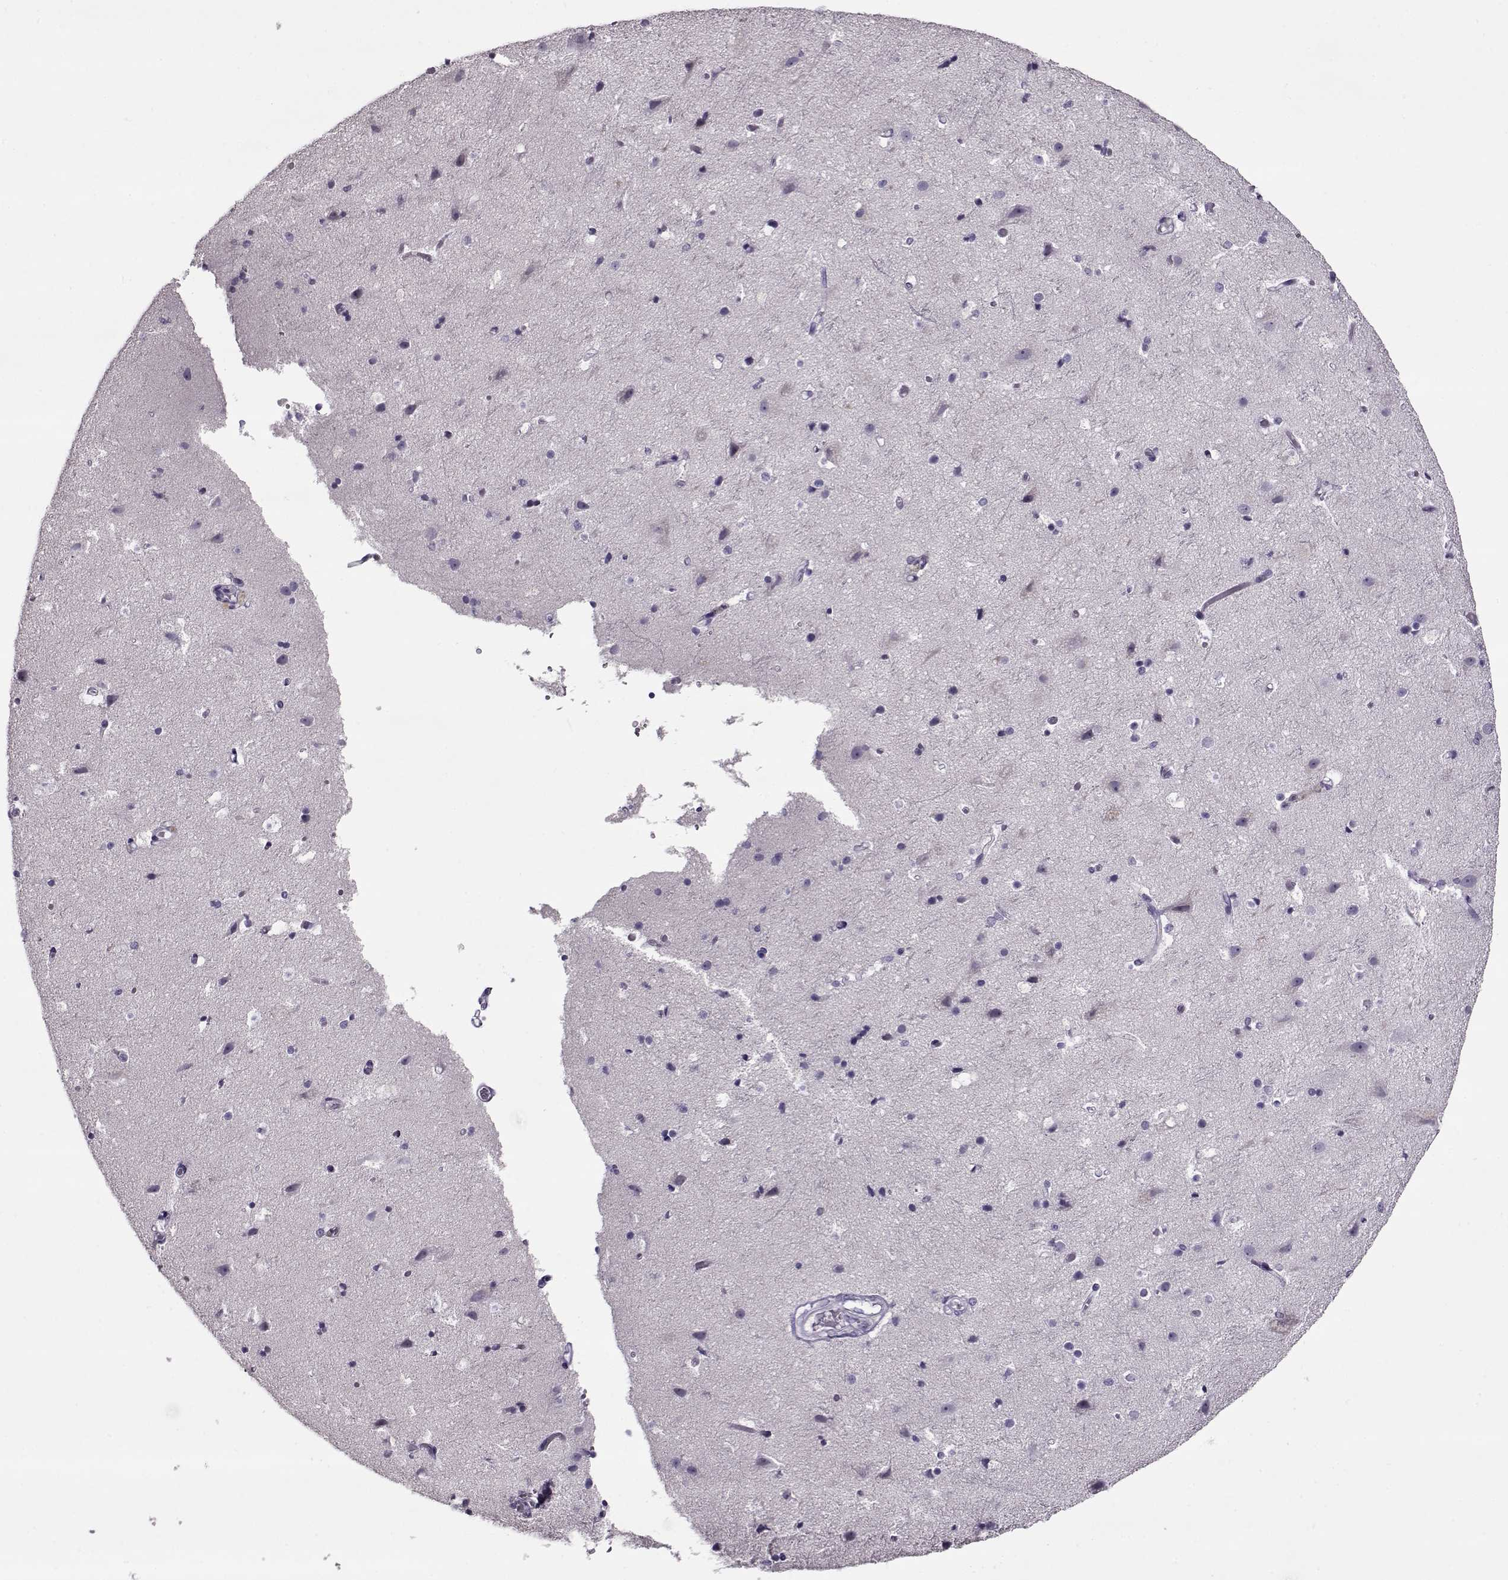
{"staining": {"intensity": "negative", "quantity": "none", "location": "none"}, "tissue": "cerebral cortex", "cell_type": "Endothelial cells", "image_type": "normal", "snomed": [{"axis": "morphology", "description": "Normal tissue, NOS"}, {"axis": "topography", "description": "Cerebral cortex"}], "caption": "High power microscopy photomicrograph of an IHC photomicrograph of normal cerebral cortex, revealing no significant expression in endothelial cells.", "gene": "GAGE10", "patient": {"sex": "female", "age": 52}}